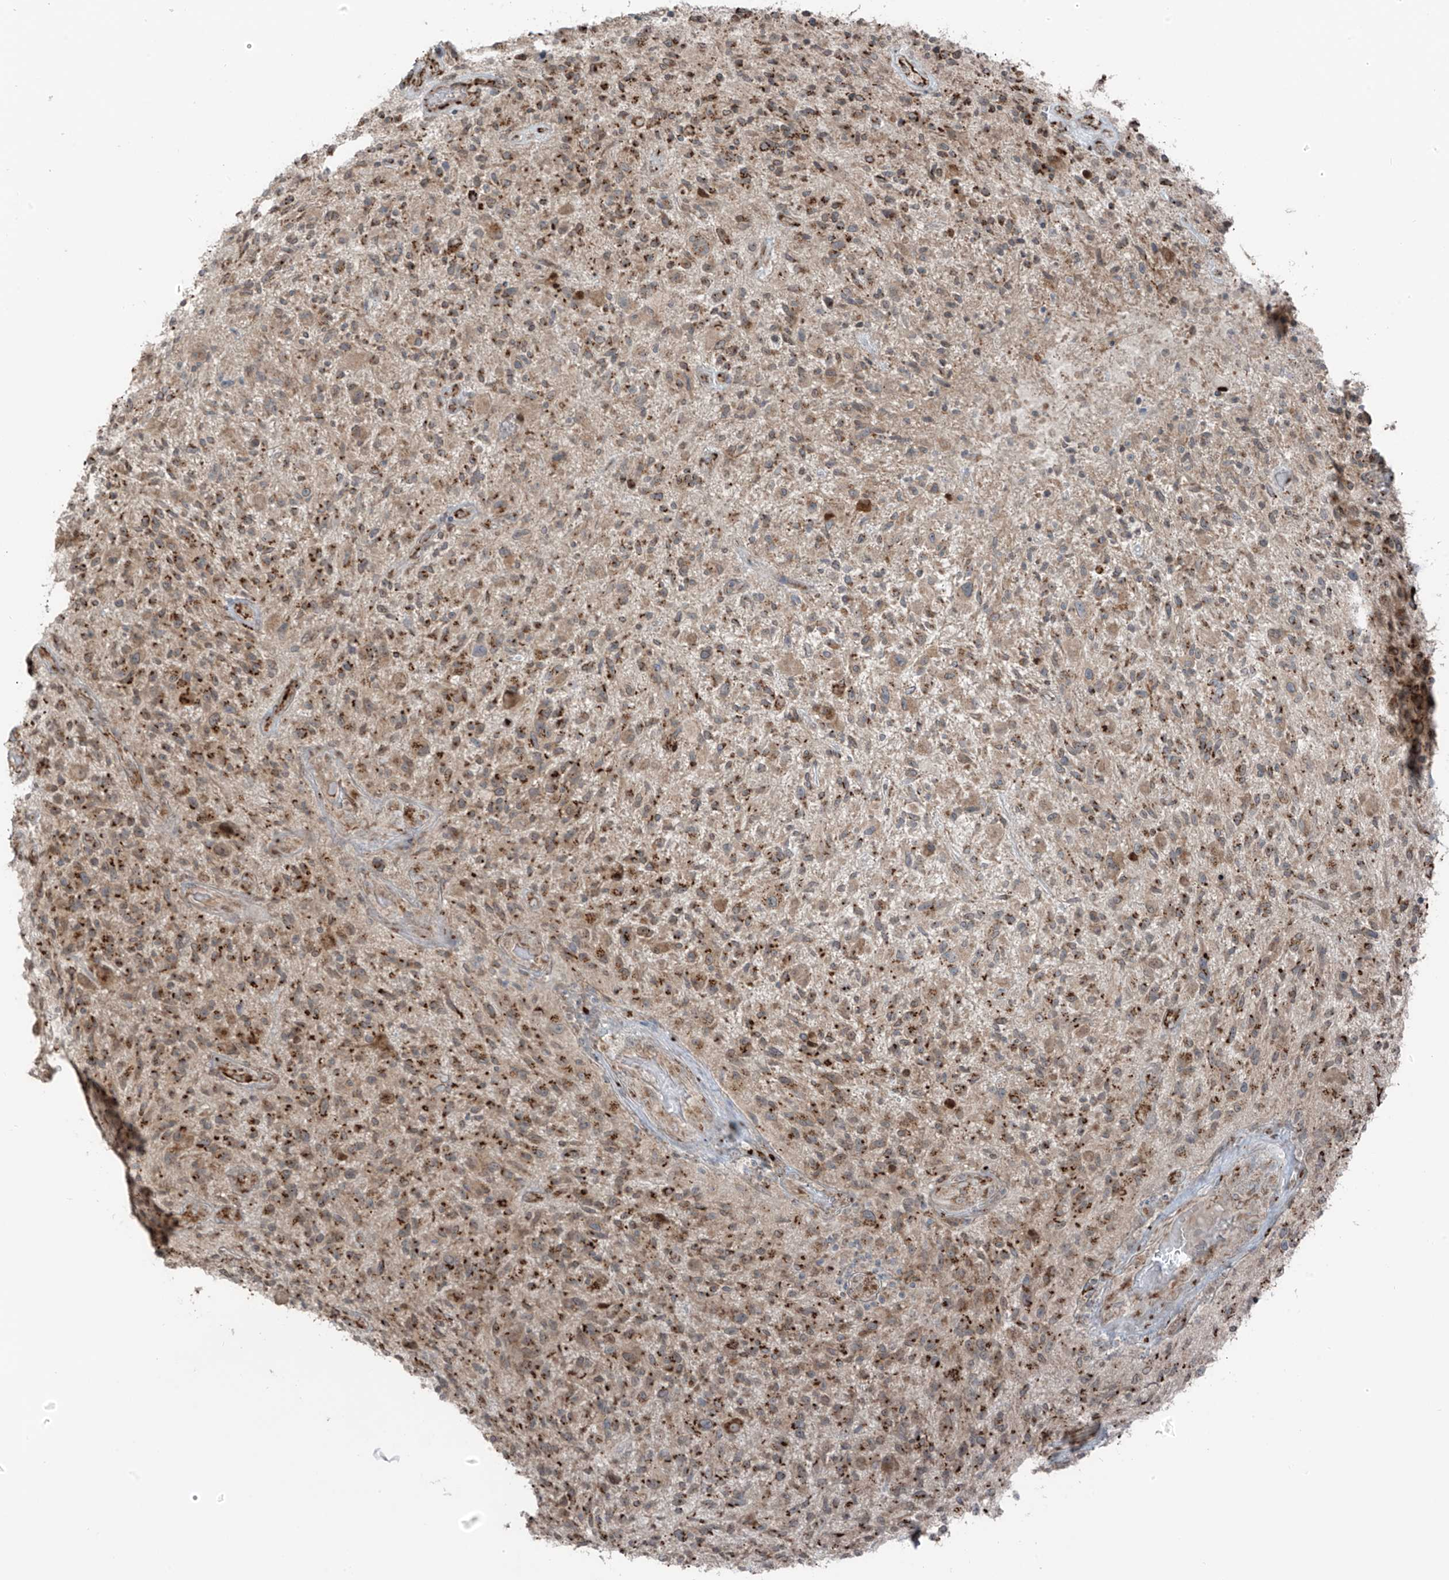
{"staining": {"intensity": "moderate", "quantity": "25%-75%", "location": "cytoplasmic/membranous"}, "tissue": "glioma", "cell_type": "Tumor cells", "image_type": "cancer", "snomed": [{"axis": "morphology", "description": "Glioma, malignant, High grade"}, {"axis": "topography", "description": "Brain"}], "caption": "Immunohistochemical staining of malignant glioma (high-grade) demonstrates medium levels of moderate cytoplasmic/membranous protein staining in about 25%-75% of tumor cells. (Brightfield microscopy of DAB IHC at high magnification).", "gene": "ERLEC1", "patient": {"sex": "male", "age": 47}}